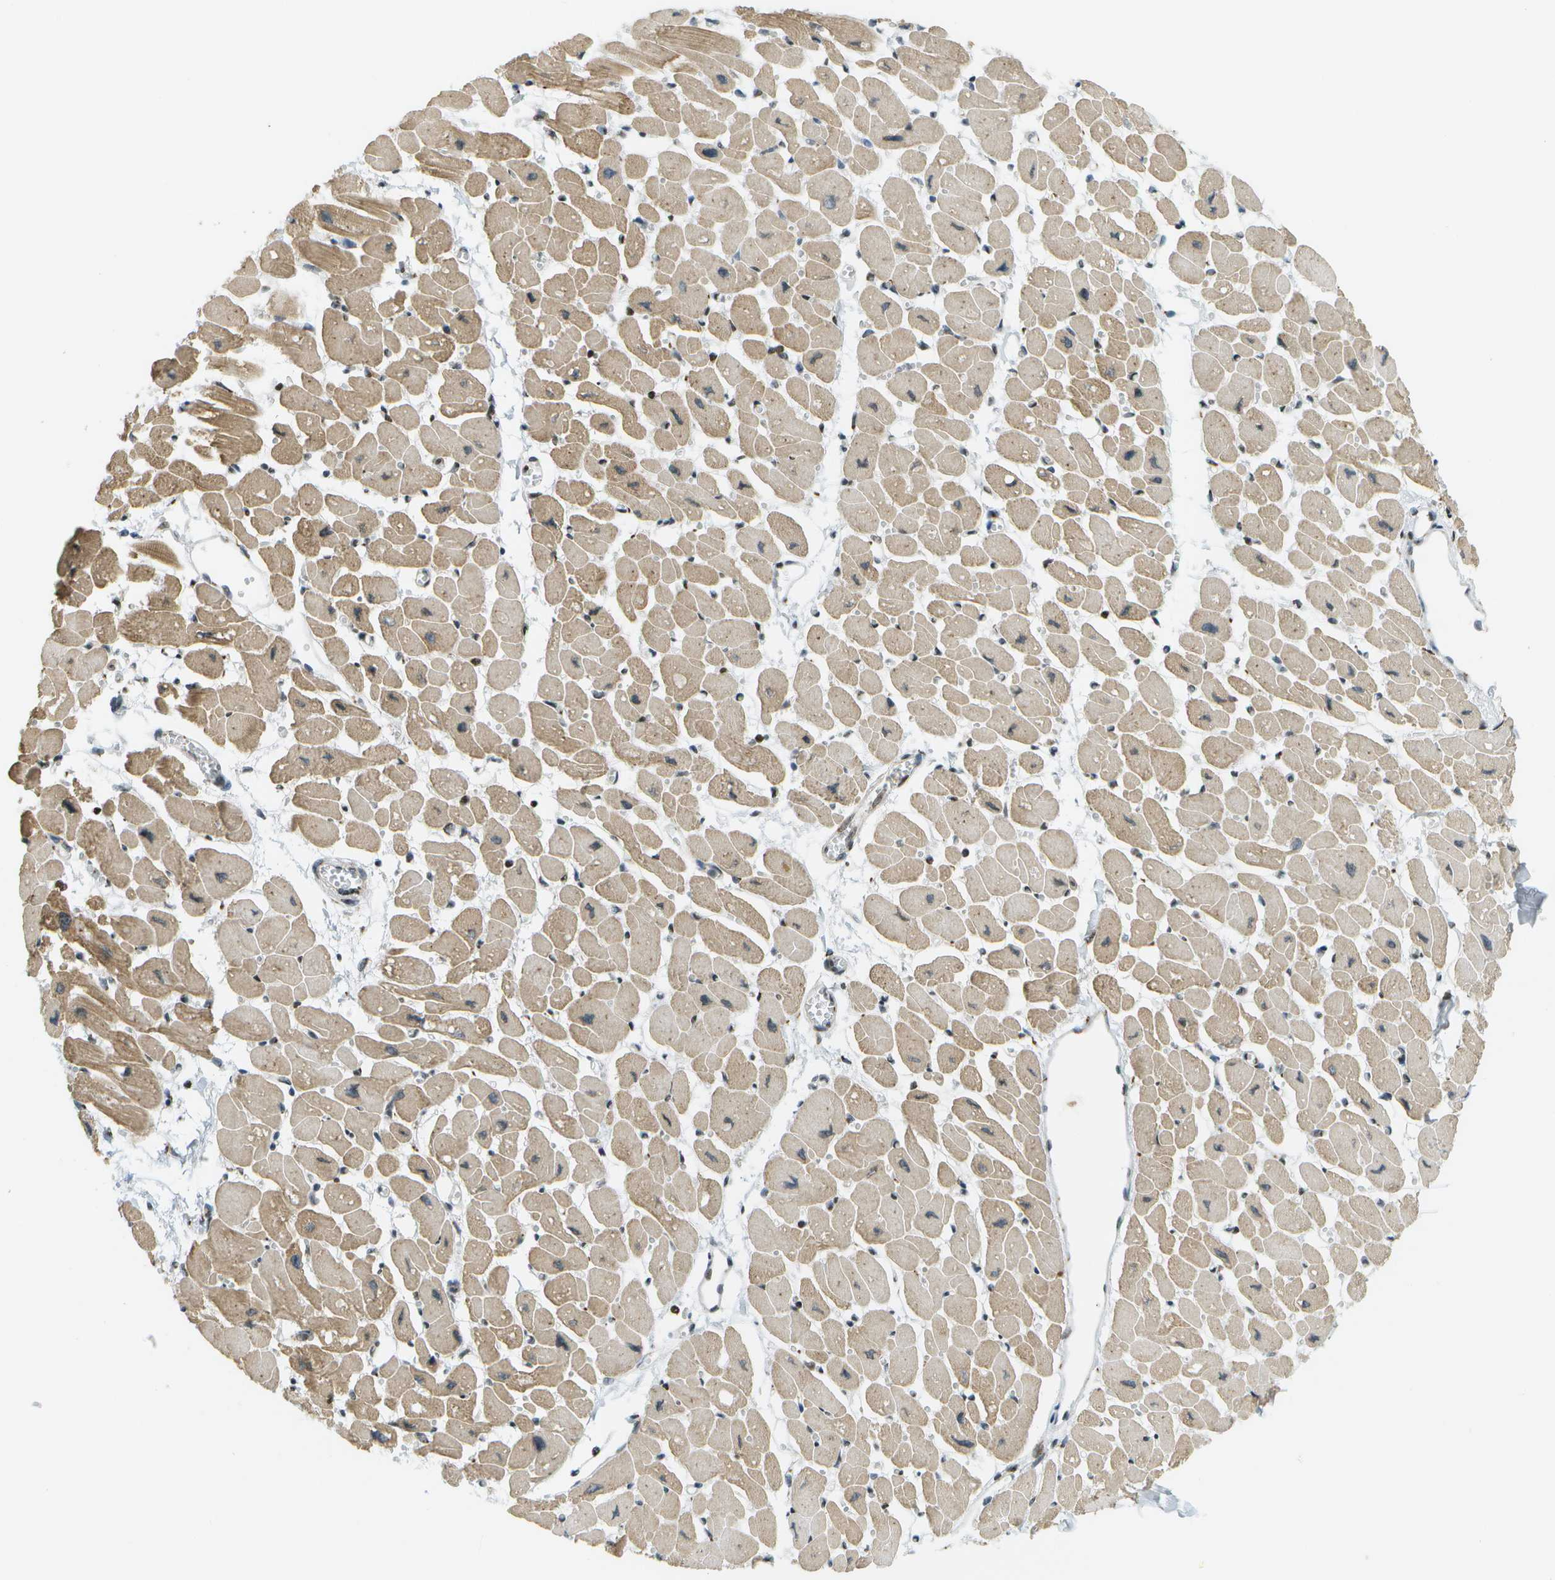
{"staining": {"intensity": "moderate", "quantity": ">75%", "location": "cytoplasmic/membranous"}, "tissue": "heart muscle", "cell_type": "Cardiomyocytes", "image_type": "normal", "snomed": [{"axis": "morphology", "description": "Normal tissue, NOS"}, {"axis": "topography", "description": "Heart"}], "caption": "DAB (3,3'-diaminobenzidine) immunohistochemical staining of benign human heart muscle demonstrates moderate cytoplasmic/membranous protein staining in about >75% of cardiomyocytes.", "gene": "EVC", "patient": {"sex": "female", "age": 54}}